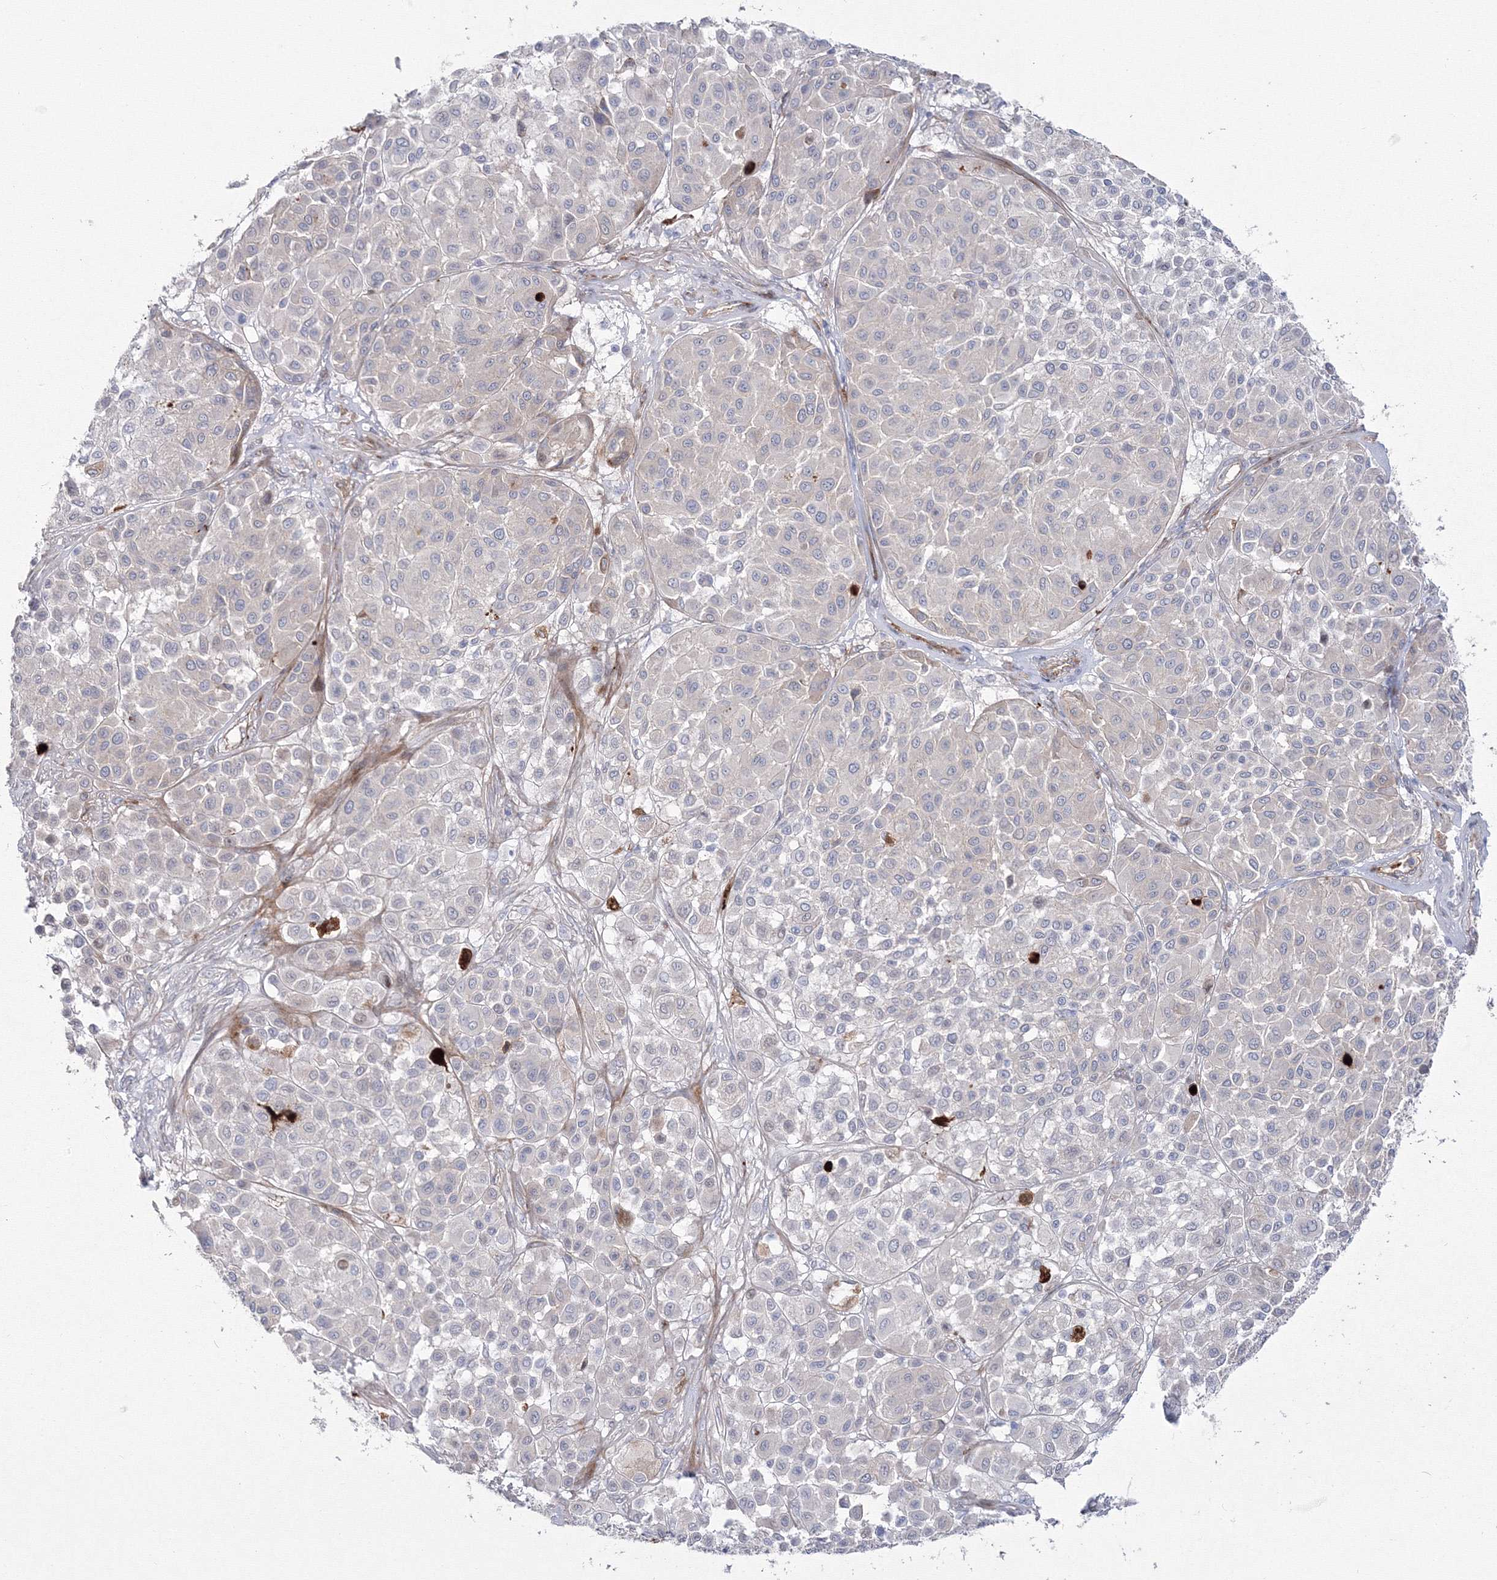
{"staining": {"intensity": "weak", "quantity": "<25%", "location": "cytoplasmic/membranous"}, "tissue": "melanoma", "cell_type": "Tumor cells", "image_type": "cancer", "snomed": [{"axis": "morphology", "description": "Malignant melanoma, Metastatic site"}, {"axis": "topography", "description": "Soft tissue"}], "caption": "There is no significant positivity in tumor cells of malignant melanoma (metastatic site). The staining was performed using DAB (3,3'-diaminobenzidine) to visualize the protein expression in brown, while the nuclei were stained in blue with hematoxylin (Magnification: 20x).", "gene": "HYAL2", "patient": {"sex": "male", "age": 41}}